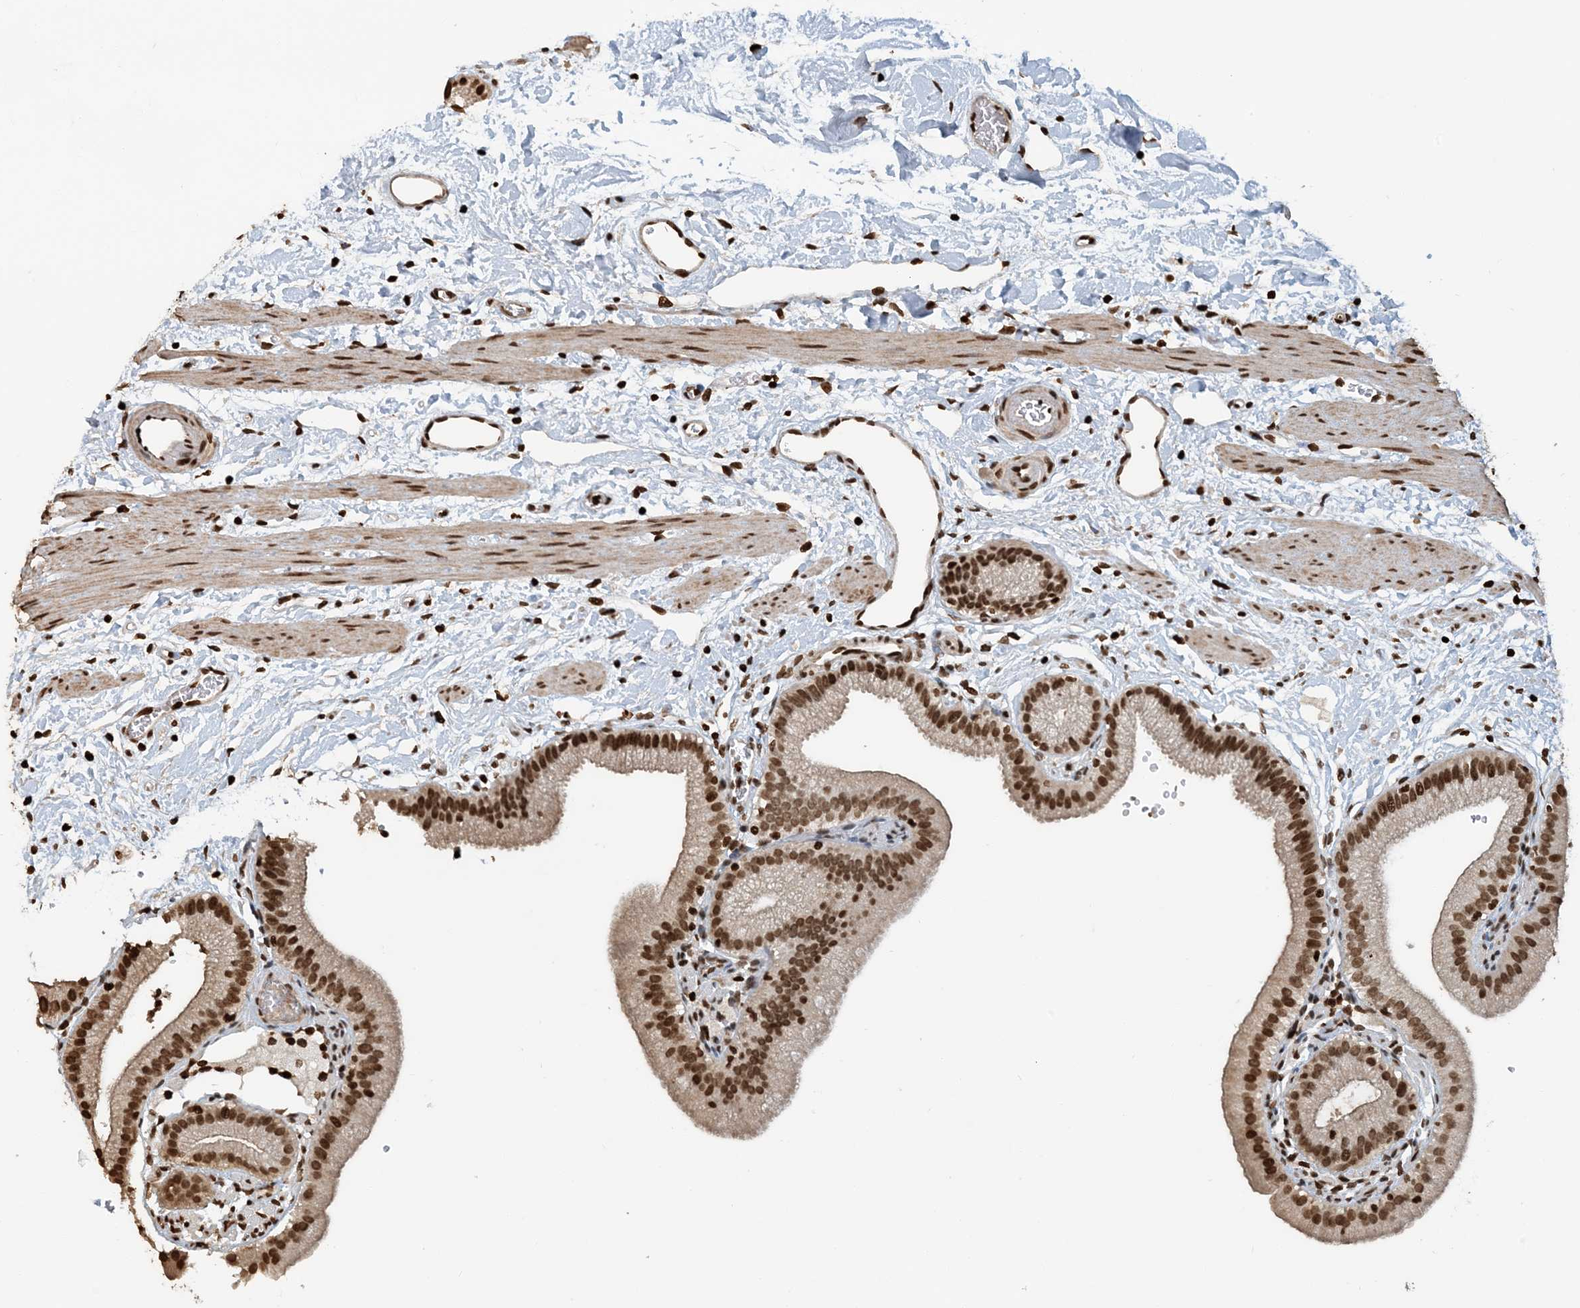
{"staining": {"intensity": "strong", "quantity": "25%-75%", "location": "nuclear"}, "tissue": "gallbladder", "cell_type": "Glandular cells", "image_type": "normal", "snomed": [{"axis": "morphology", "description": "Normal tissue, NOS"}, {"axis": "topography", "description": "Gallbladder"}], "caption": "Immunohistochemical staining of normal gallbladder displays 25%-75% levels of strong nuclear protein expression in about 25%-75% of glandular cells.", "gene": "H3", "patient": {"sex": "male", "age": 55}}